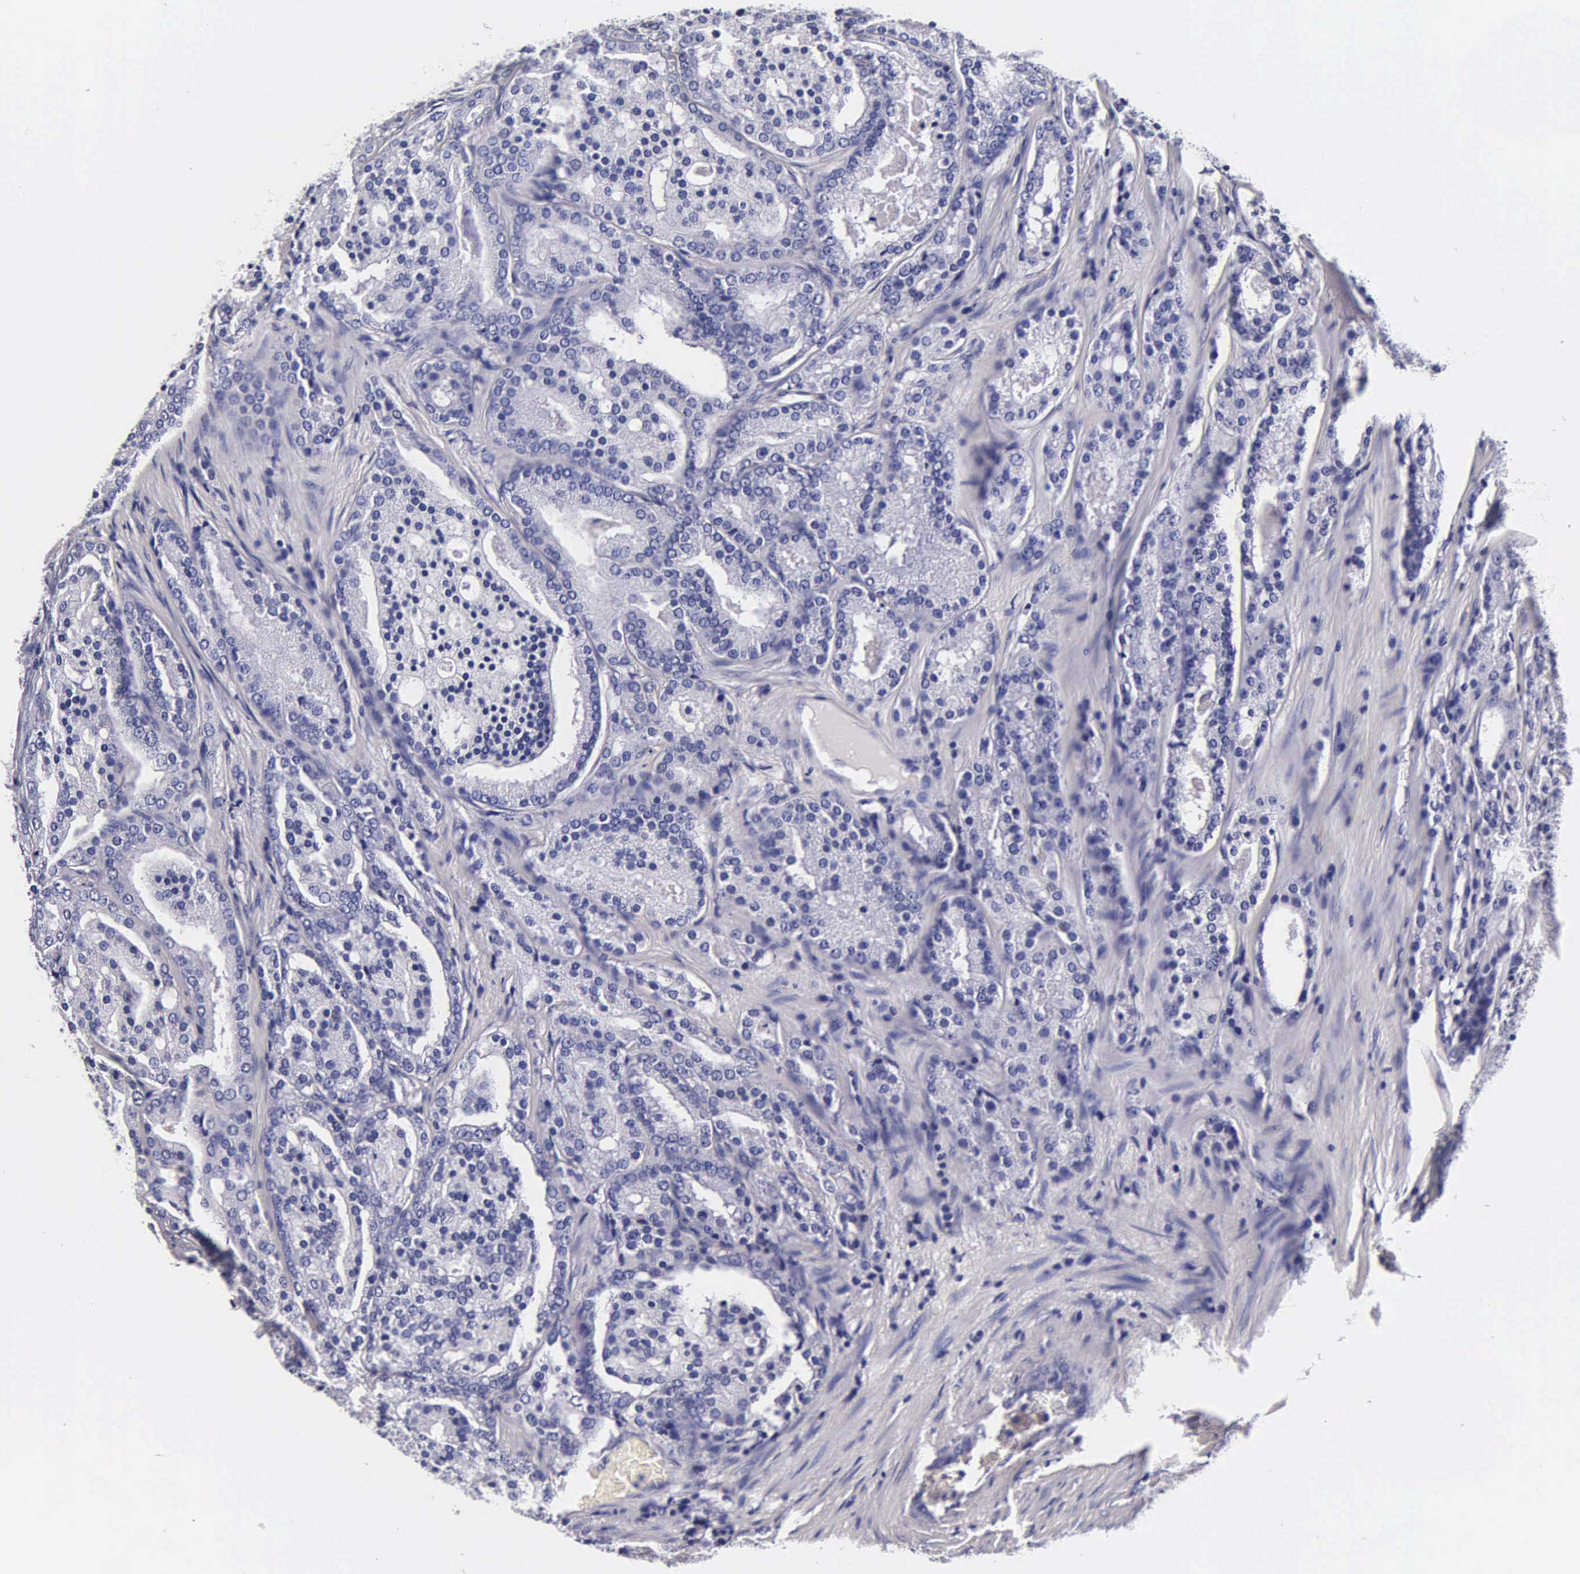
{"staining": {"intensity": "negative", "quantity": "none", "location": "none"}, "tissue": "prostate cancer", "cell_type": "Tumor cells", "image_type": "cancer", "snomed": [{"axis": "morphology", "description": "Adenocarcinoma, High grade"}, {"axis": "topography", "description": "Prostate"}], "caption": "Immunohistochemistry (IHC) photomicrograph of neoplastic tissue: human prostate high-grade adenocarcinoma stained with DAB shows no significant protein staining in tumor cells.", "gene": "IAPP", "patient": {"sex": "male", "age": 64}}